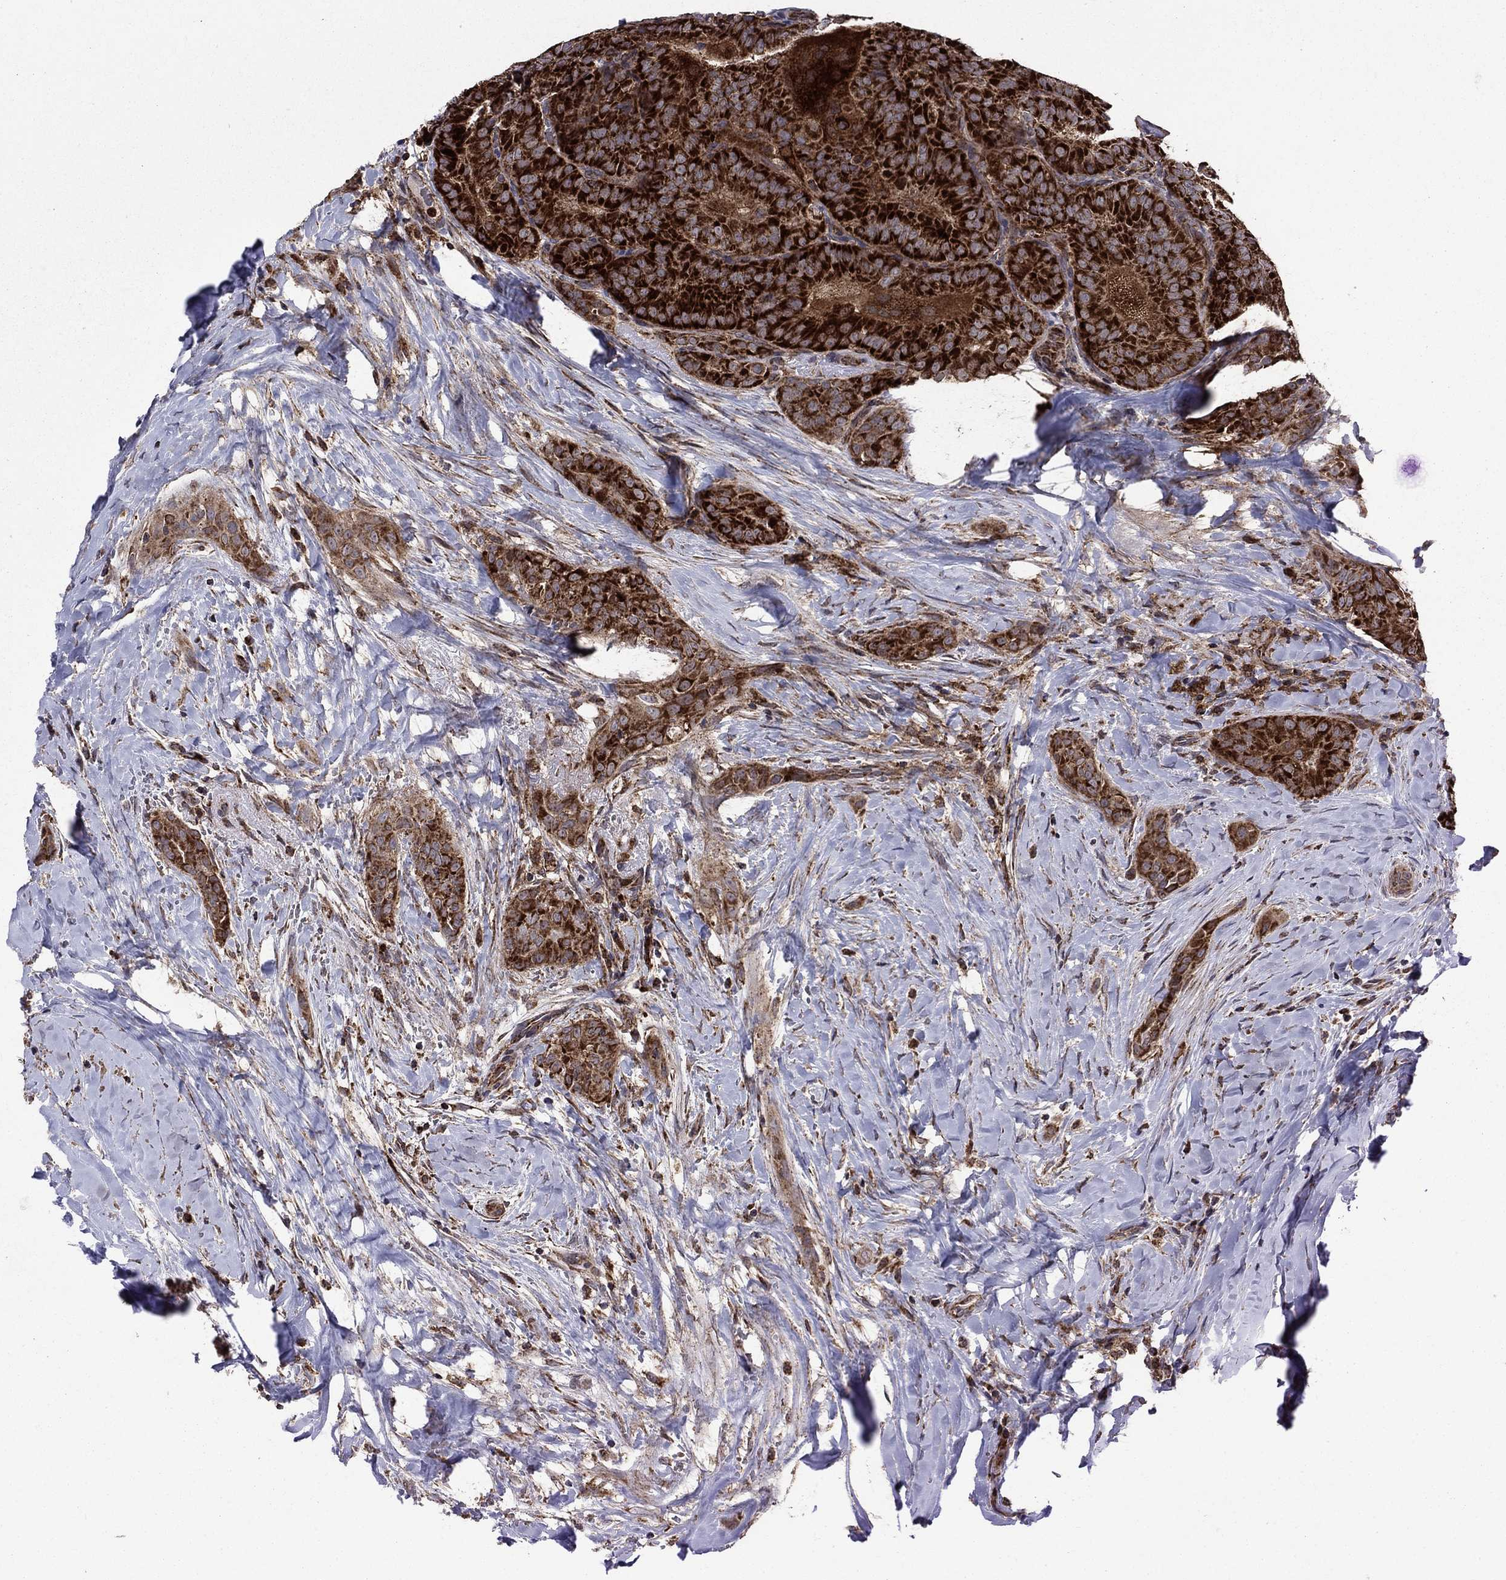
{"staining": {"intensity": "strong", "quantity": ">75%", "location": "cytoplasmic/membranous"}, "tissue": "thyroid cancer", "cell_type": "Tumor cells", "image_type": "cancer", "snomed": [{"axis": "morphology", "description": "Papillary adenocarcinoma, NOS"}, {"axis": "topography", "description": "Thyroid gland"}], "caption": "Immunohistochemical staining of papillary adenocarcinoma (thyroid) displays high levels of strong cytoplasmic/membranous protein staining in about >75% of tumor cells.", "gene": "RNF19B", "patient": {"sex": "male", "age": 61}}